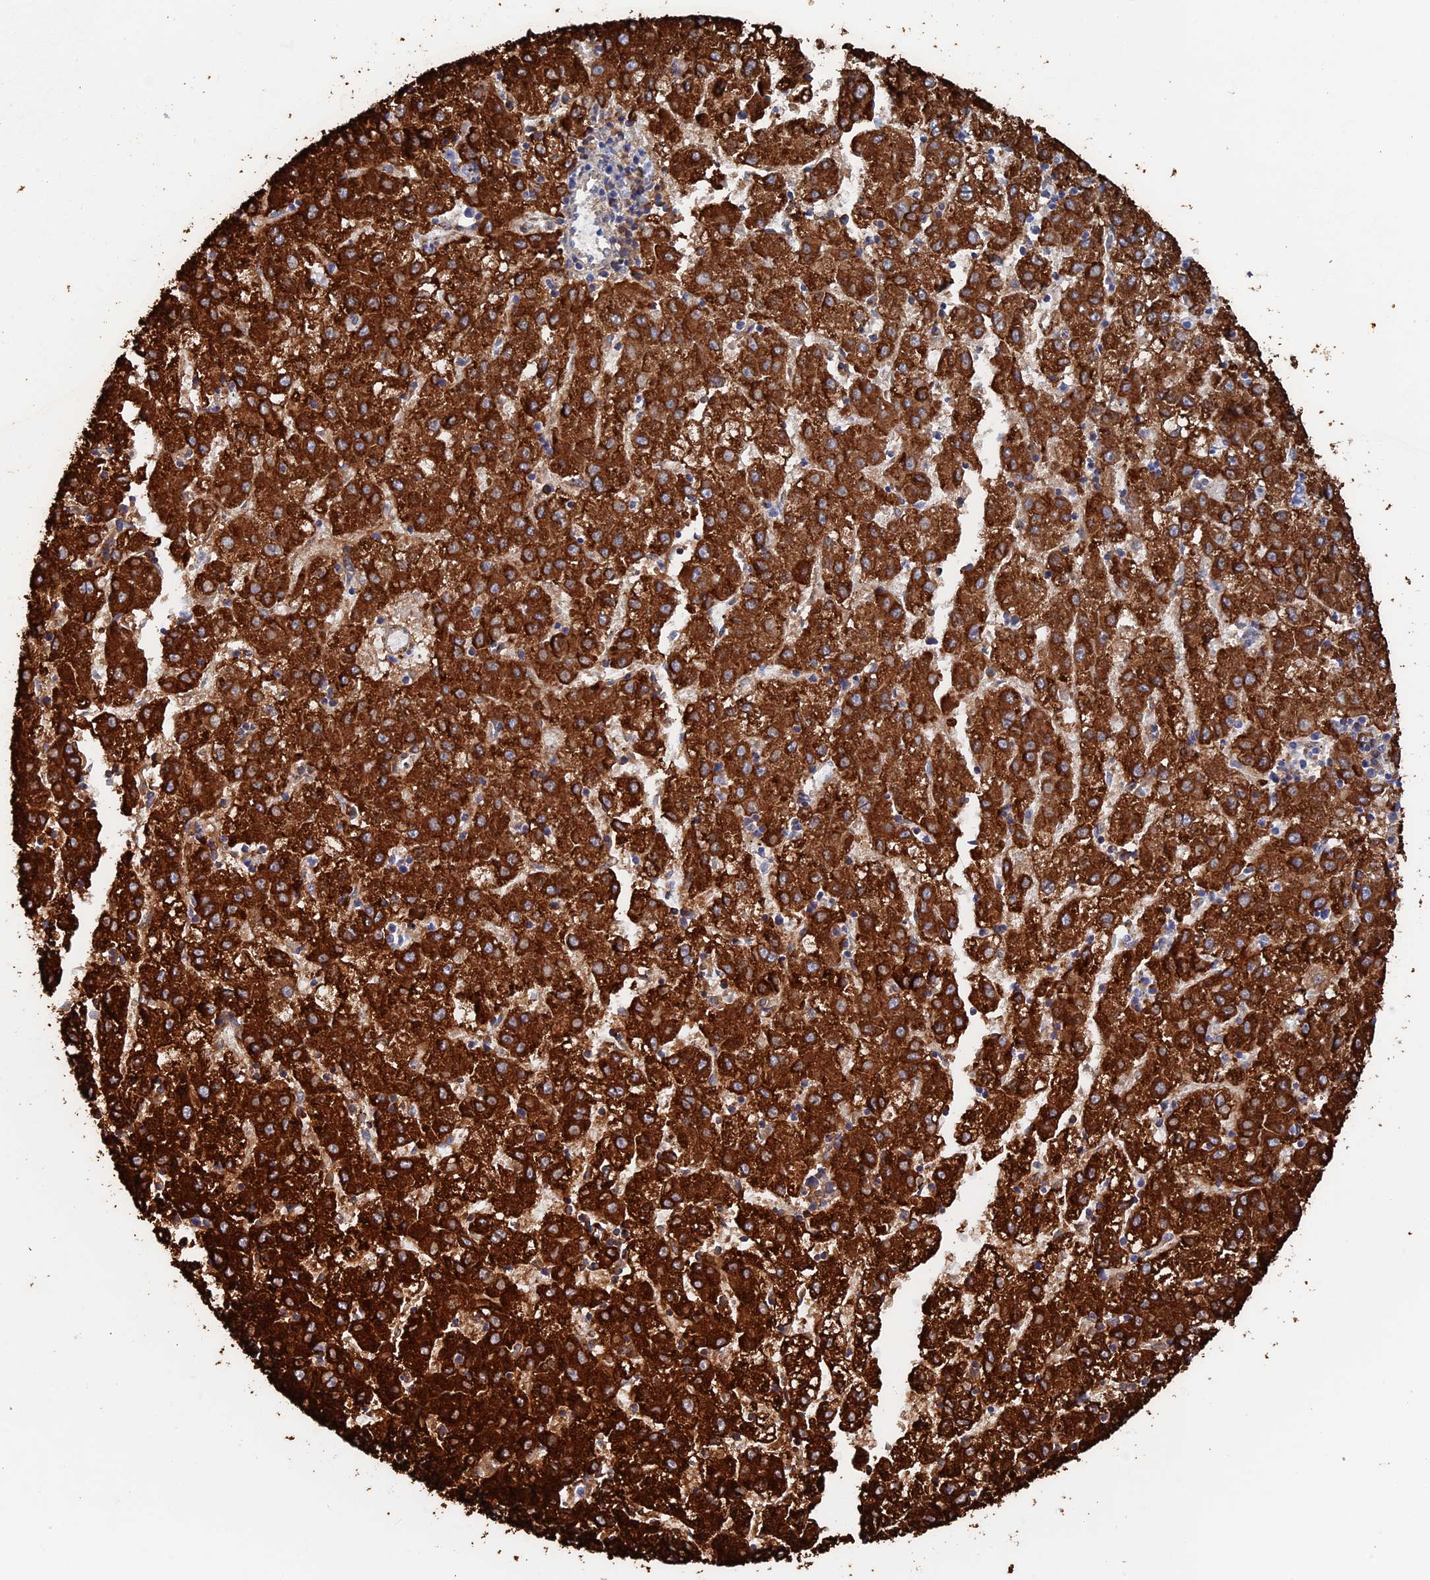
{"staining": {"intensity": "strong", "quantity": ">75%", "location": "cytoplasmic/membranous"}, "tissue": "liver cancer", "cell_type": "Tumor cells", "image_type": "cancer", "snomed": [{"axis": "morphology", "description": "Carcinoma, Hepatocellular, NOS"}, {"axis": "topography", "description": "Liver"}], "caption": "Immunohistochemical staining of liver cancer reveals high levels of strong cytoplasmic/membranous expression in approximately >75% of tumor cells.", "gene": "COG7", "patient": {"sex": "male", "age": 72}}